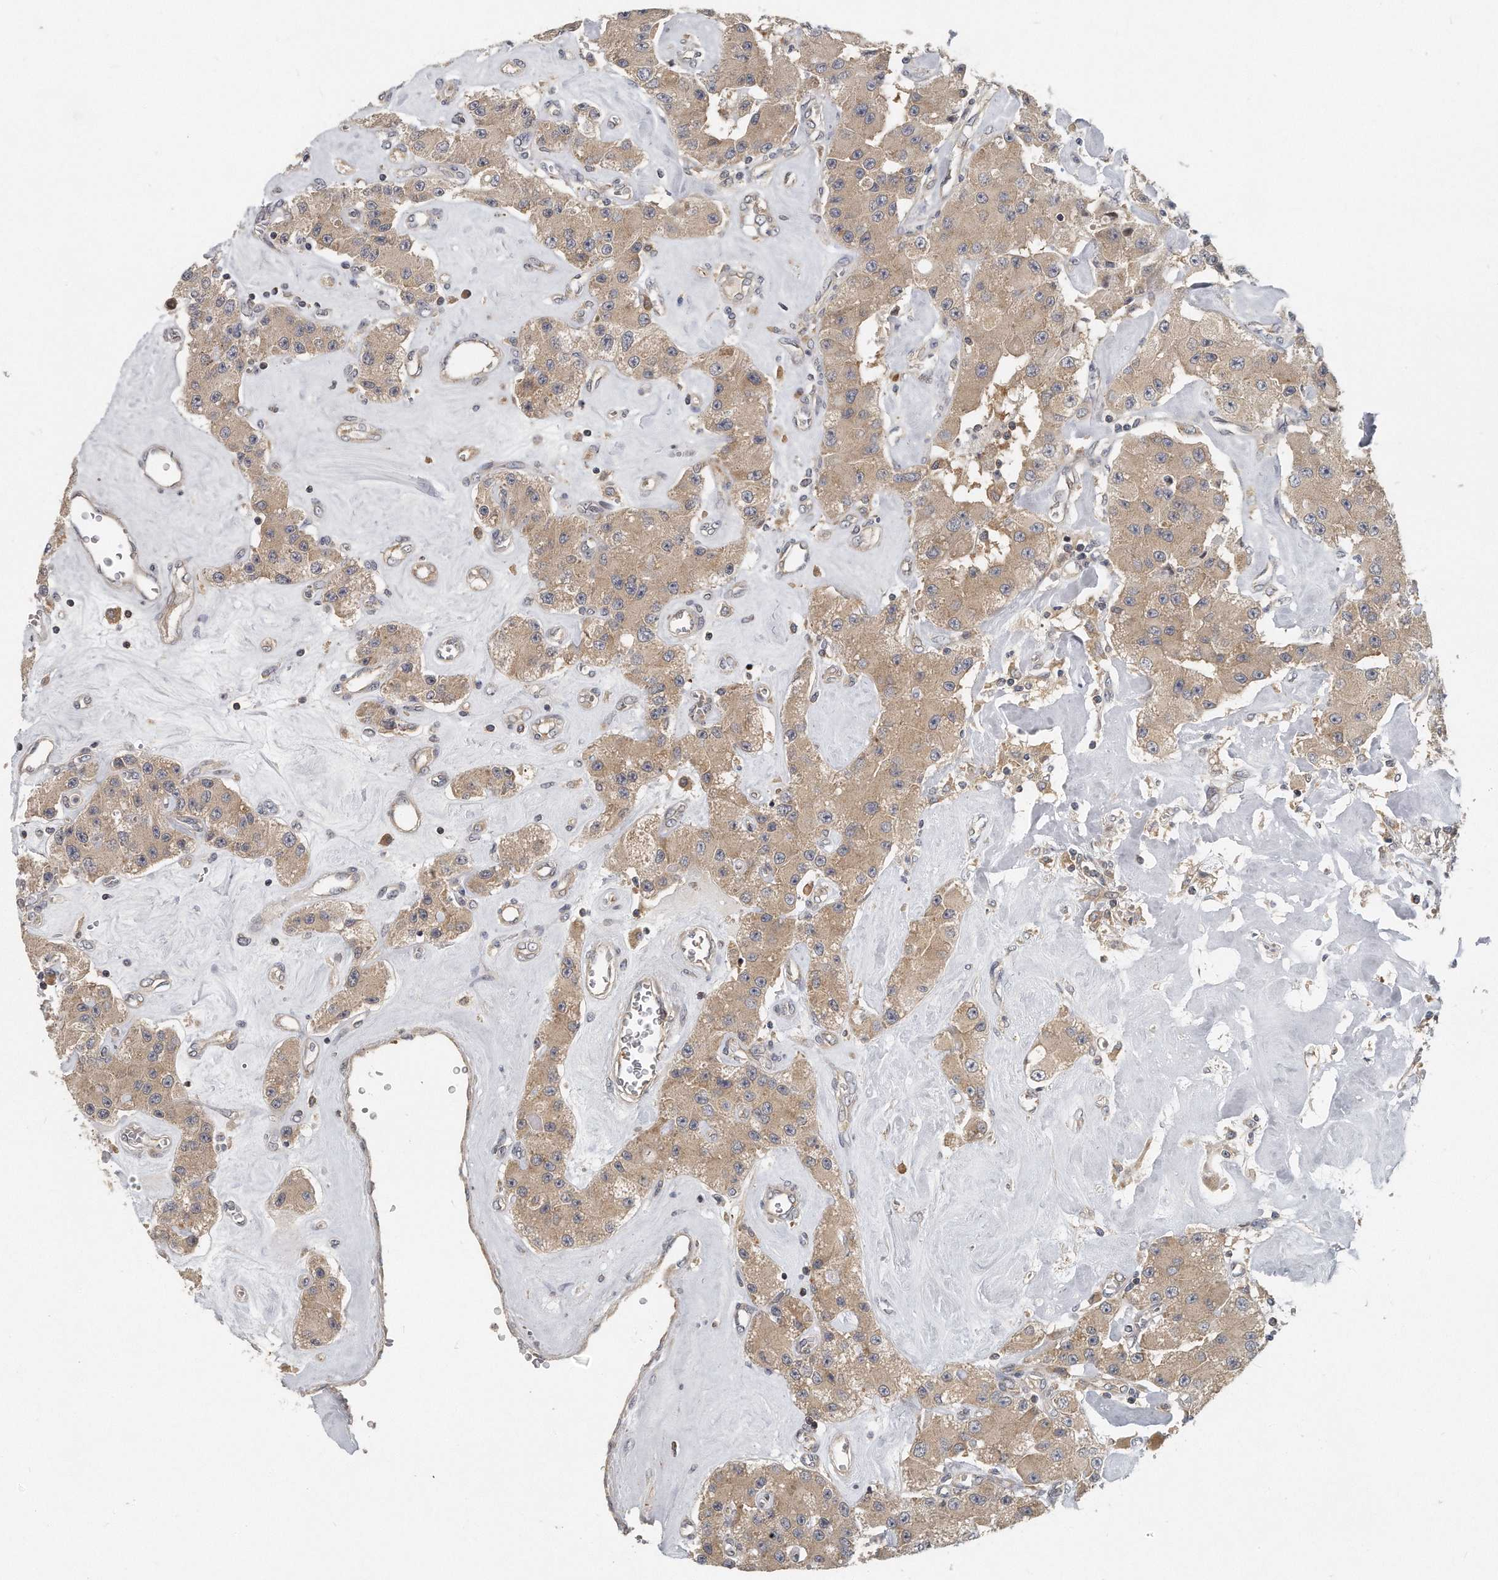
{"staining": {"intensity": "moderate", "quantity": ">75%", "location": "cytoplasmic/membranous"}, "tissue": "carcinoid", "cell_type": "Tumor cells", "image_type": "cancer", "snomed": [{"axis": "morphology", "description": "Carcinoid, malignant, NOS"}, {"axis": "topography", "description": "Pancreas"}], "caption": "The histopathology image displays staining of carcinoid, revealing moderate cytoplasmic/membranous protein staining (brown color) within tumor cells. (DAB (3,3'-diaminobenzidine) IHC, brown staining for protein, blue staining for nuclei).", "gene": "EIF3I", "patient": {"sex": "male", "age": 41}}